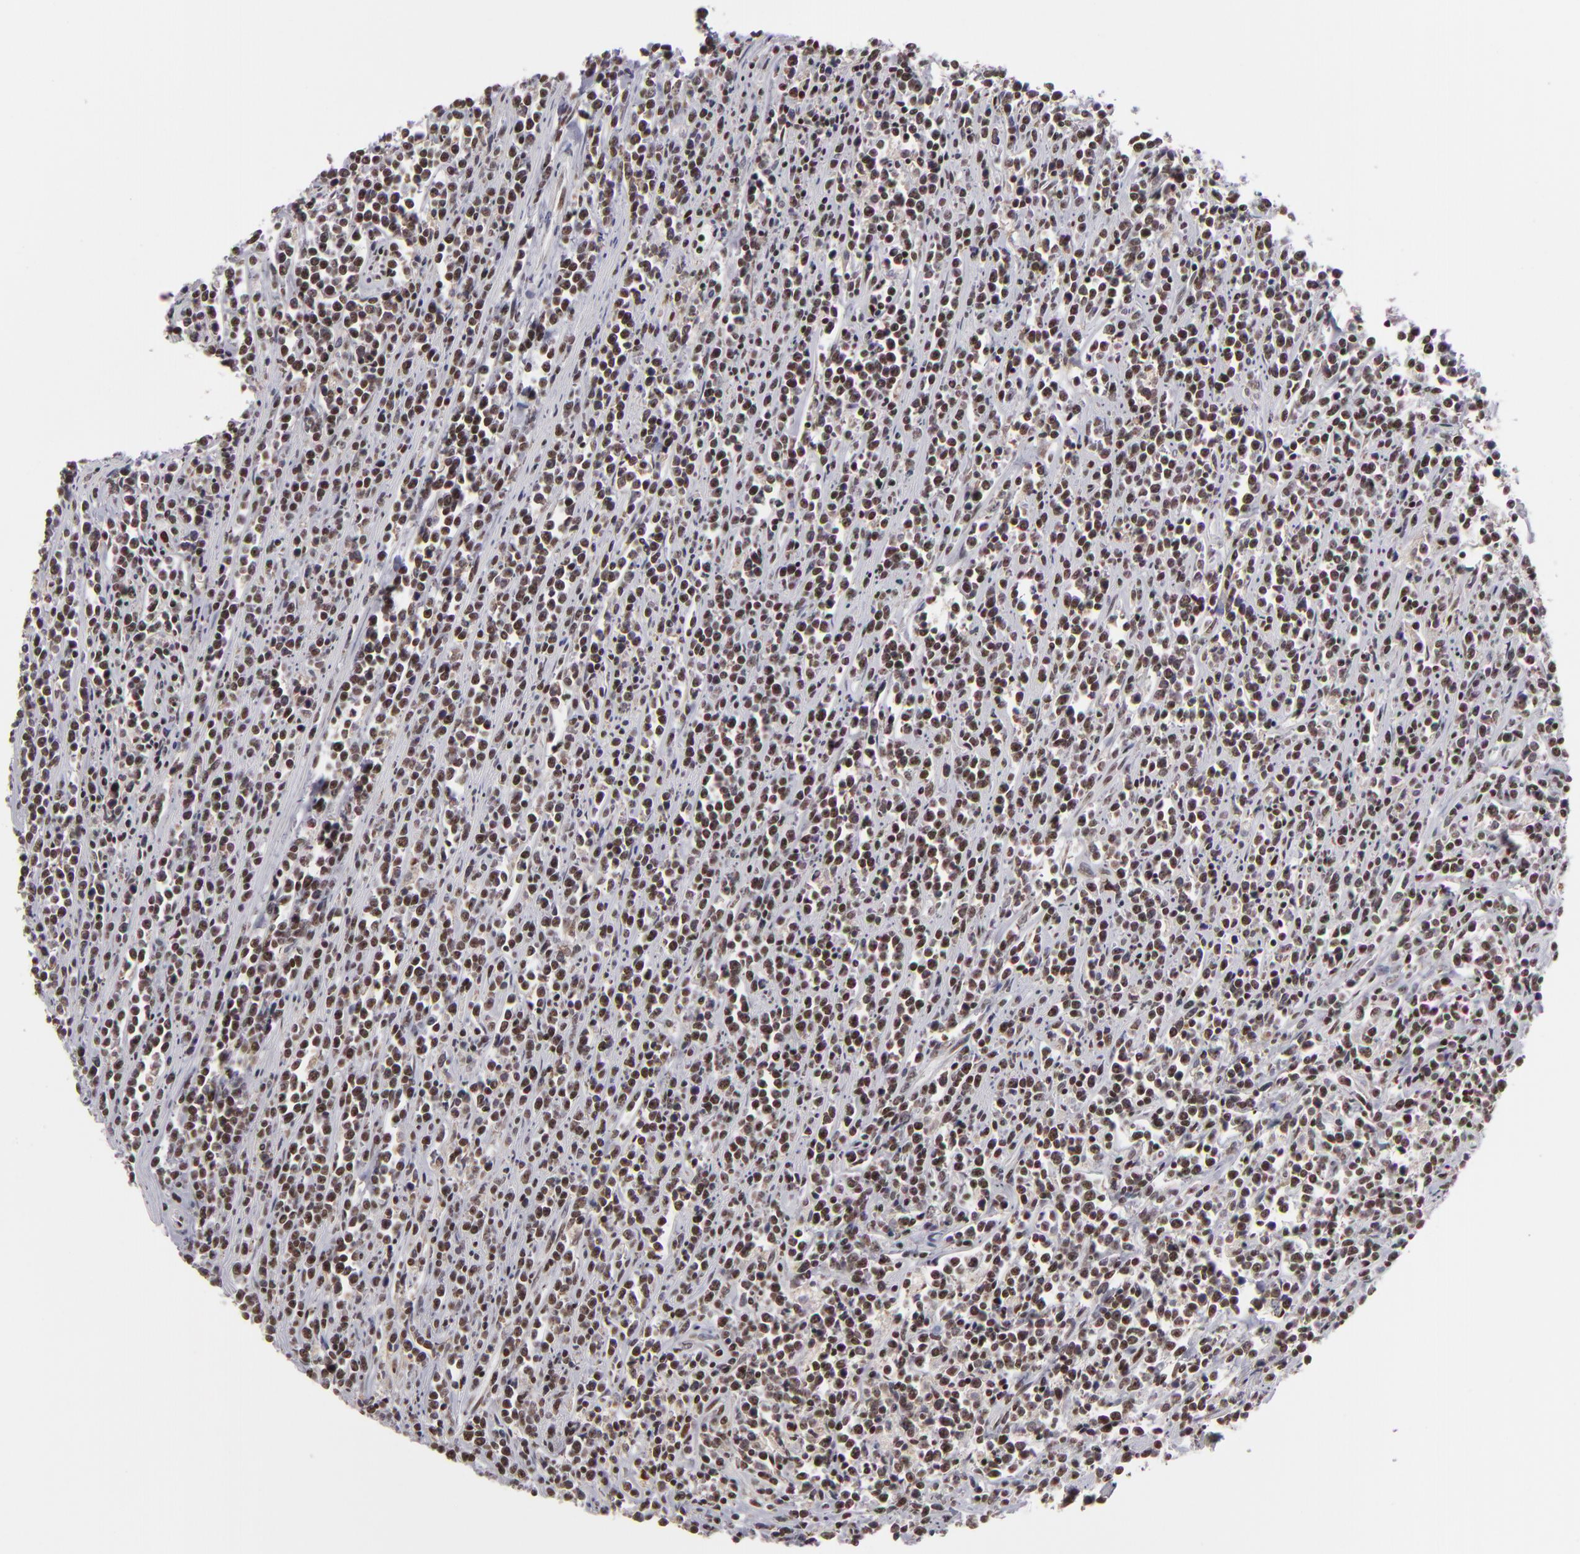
{"staining": {"intensity": "moderate", "quantity": ">75%", "location": "nuclear"}, "tissue": "lymphoma", "cell_type": "Tumor cells", "image_type": "cancer", "snomed": [{"axis": "morphology", "description": "Malignant lymphoma, non-Hodgkin's type, High grade"}, {"axis": "topography", "description": "Small intestine"}, {"axis": "topography", "description": "Colon"}], "caption": "High-grade malignant lymphoma, non-Hodgkin's type was stained to show a protein in brown. There is medium levels of moderate nuclear staining in about >75% of tumor cells.", "gene": "DAXX", "patient": {"sex": "male", "age": 8}}